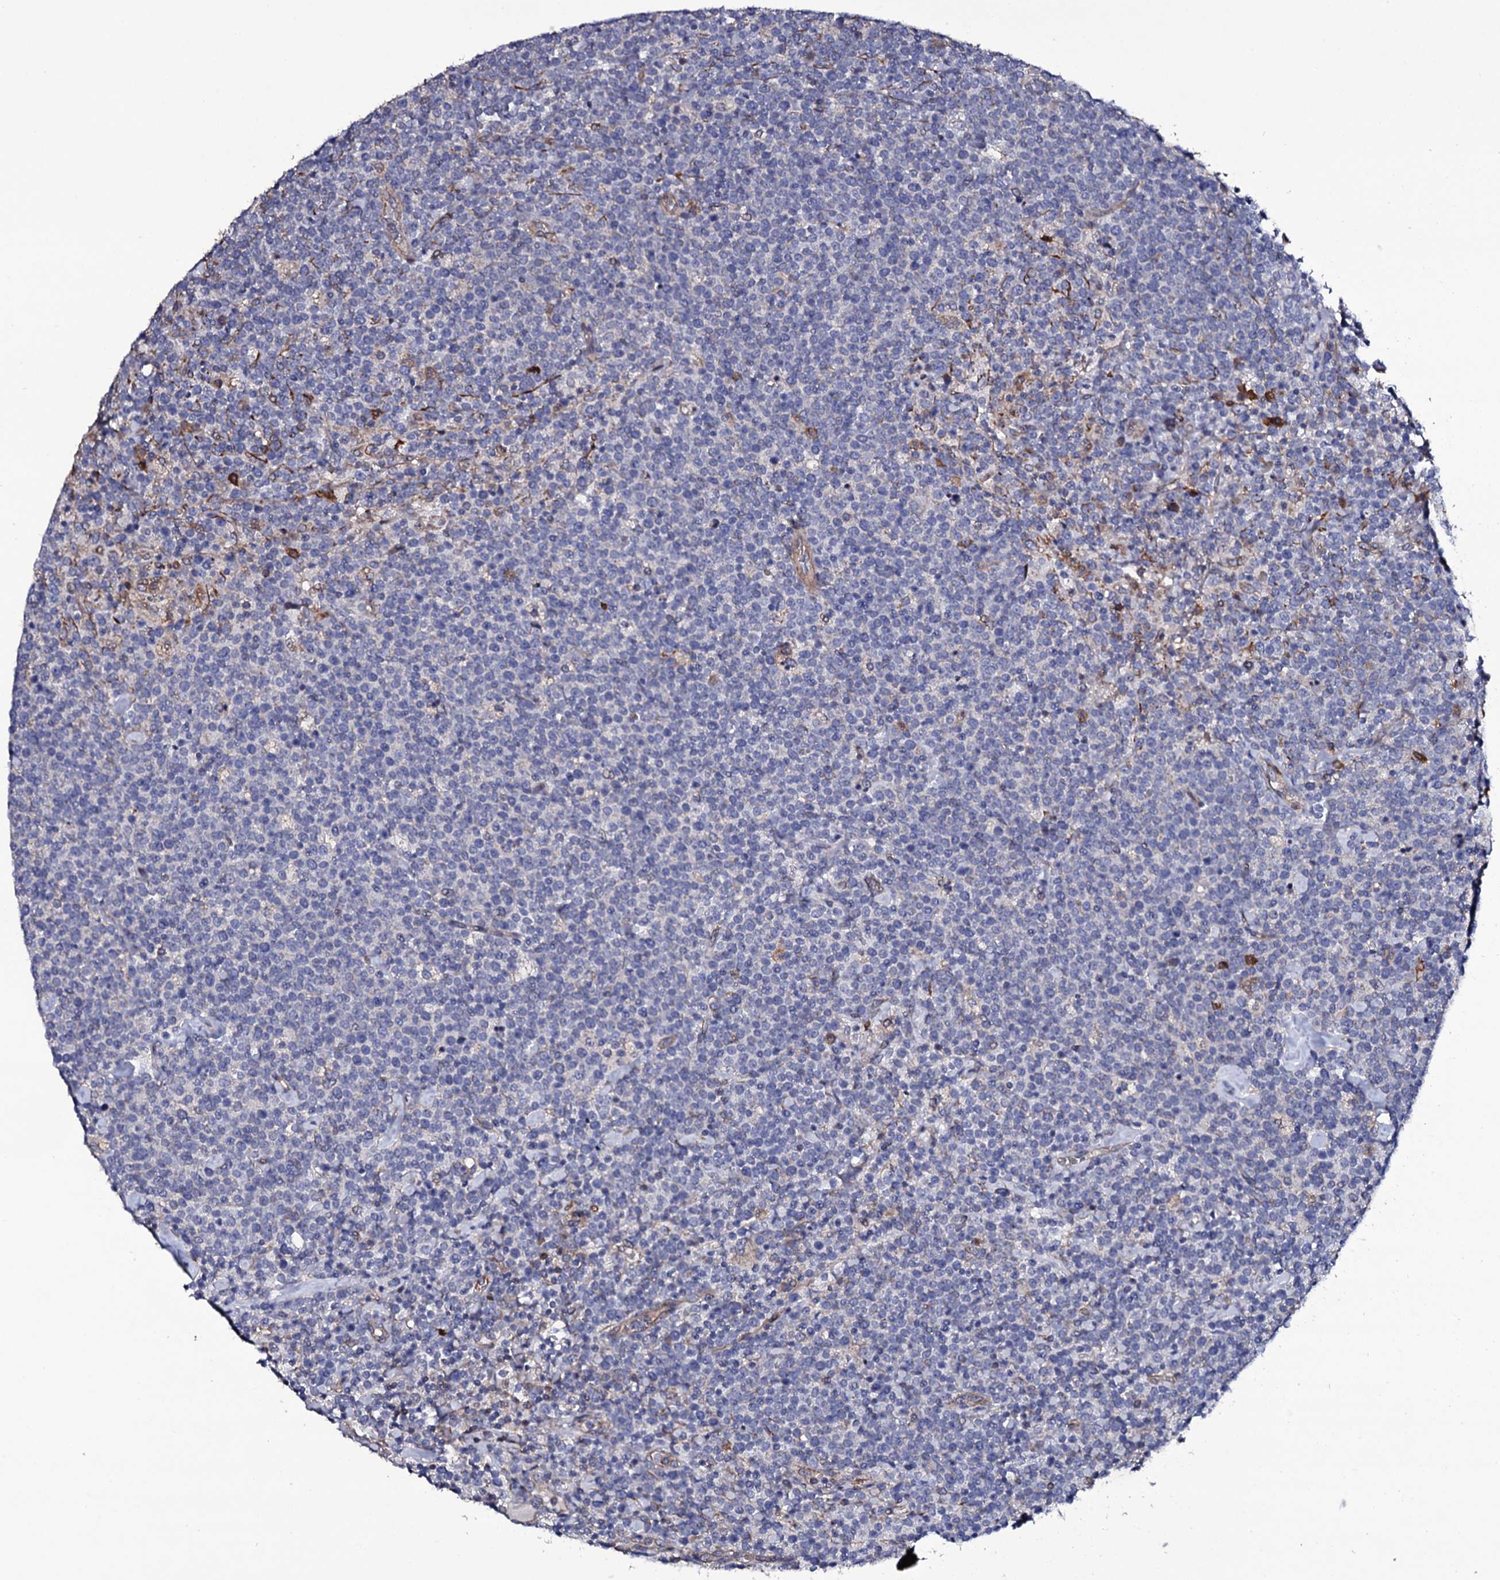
{"staining": {"intensity": "negative", "quantity": "none", "location": "none"}, "tissue": "lymphoma", "cell_type": "Tumor cells", "image_type": "cancer", "snomed": [{"axis": "morphology", "description": "Malignant lymphoma, non-Hodgkin's type, High grade"}, {"axis": "topography", "description": "Lymph node"}], "caption": "This is an IHC micrograph of human lymphoma. There is no staining in tumor cells.", "gene": "TTC23", "patient": {"sex": "male", "age": 61}}